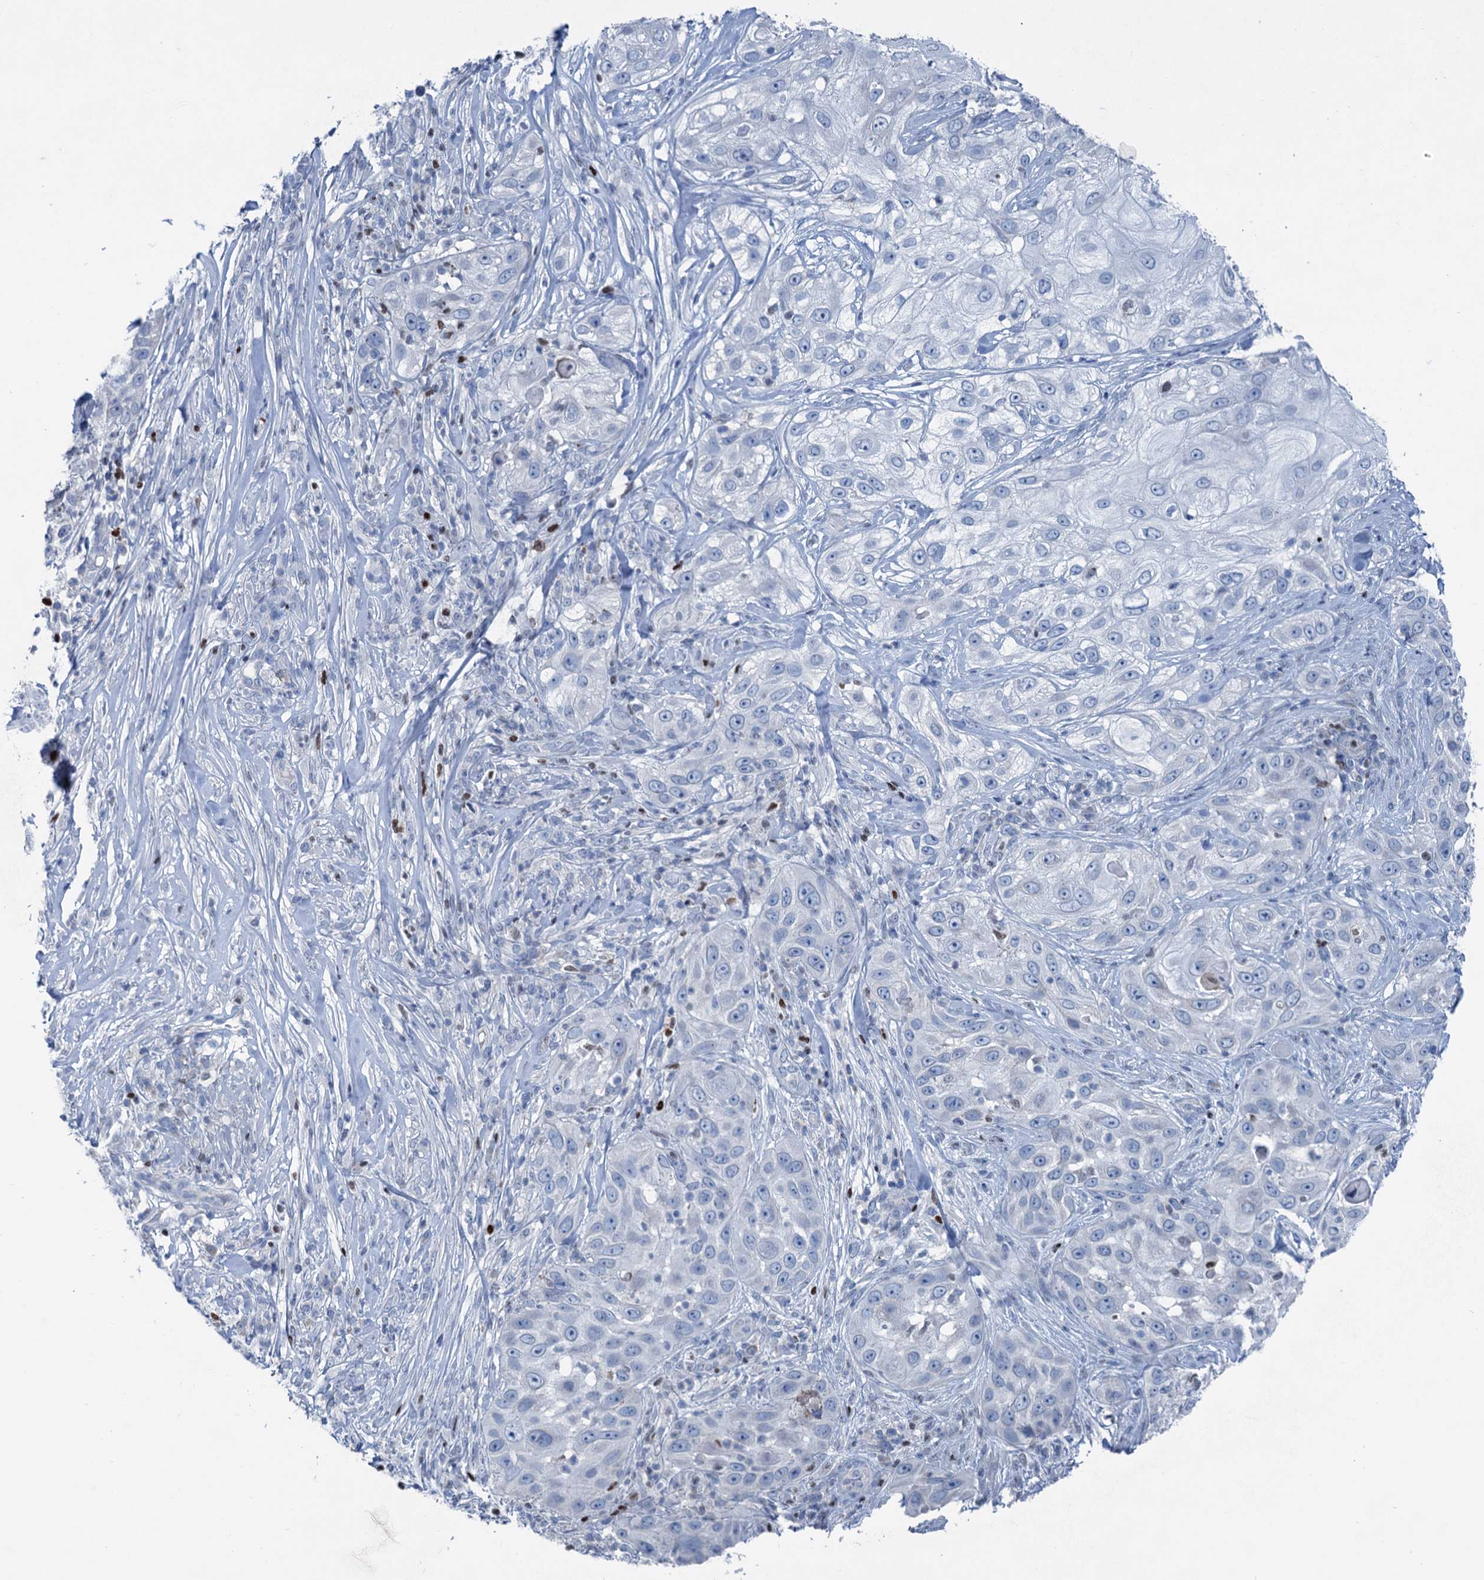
{"staining": {"intensity": "negative", "quantity": "none", "location": "none"}, "tissue": "skin cancer", "cell_type": "Tumor cells", "image_type": "cancer", "snomed": [{"axis": "morphology", "description": "Squamous cell carcinoma, NOS"}, {"axis": "topography", "description": "Skin"}], "caption": "There is no significant expression in tumor cells of skin cancer (squamous cell carcinoma).", "gene": "ELP4", "patient": {"sex": "female", "age": 44}}